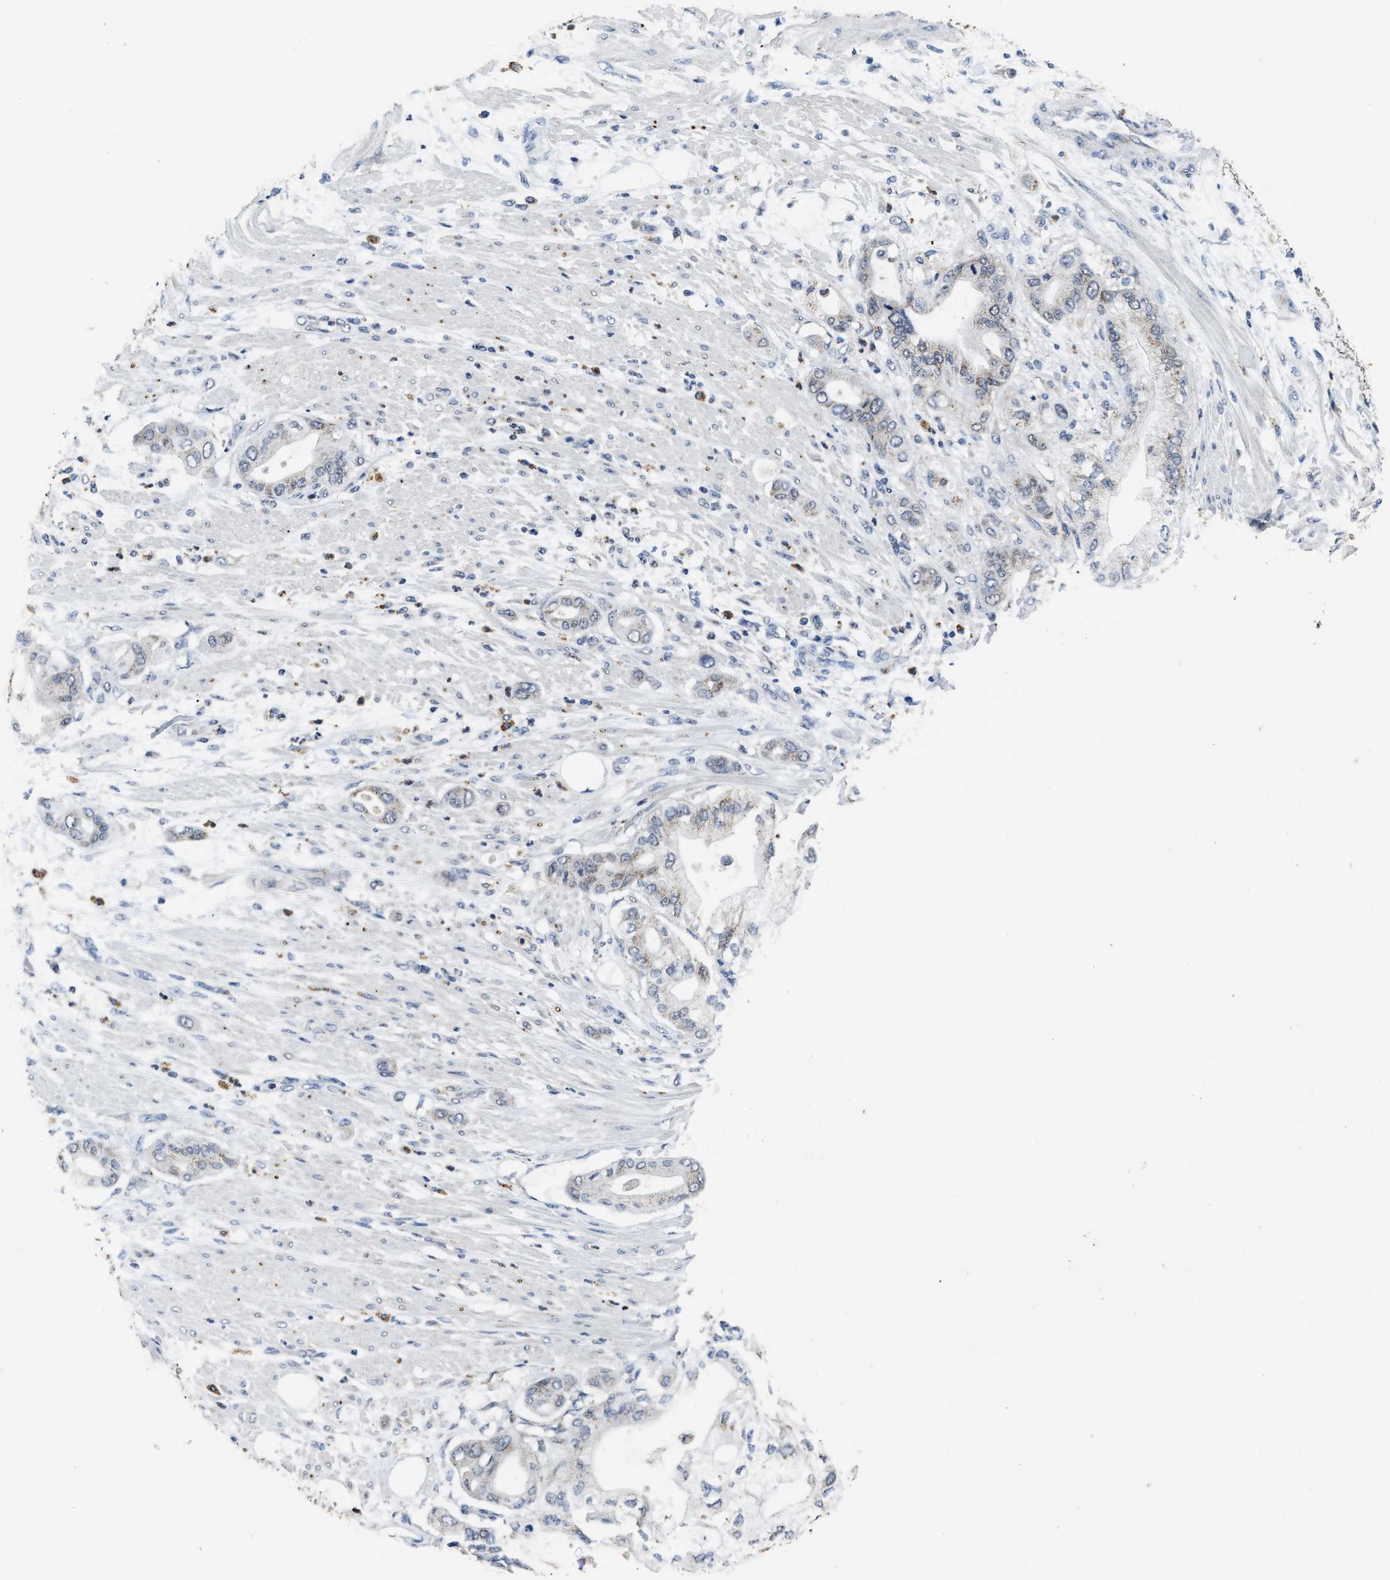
{"staining": {"intensity": "weak", "quantity": "<25%", "location": "cytoplasmic/membranous"}, "tissue": "pancreatic cancer", "cell_type": "Tumor cells", "image_type": "cancer", "snomed": [{"axis": "morphology", "description": "Adenocarcinoma, NOS"}, {"axis": "morphology", "description": "Adenocarcinoma, metastatic, NOS"}, {"axis": "topography", "description": "Lymph node"}, {"axis": "topography", "description": "Pancreas"}, {"axis": "topography", "description": "Duodenum"}], "caption": "Metastatic adenocarcinoma (pancreatic) was stained to show a protein in brown. There is no significant positivity in tumor cells.", "gene": "ACOX1", "patient": {"sex": "female", "age": 64}}